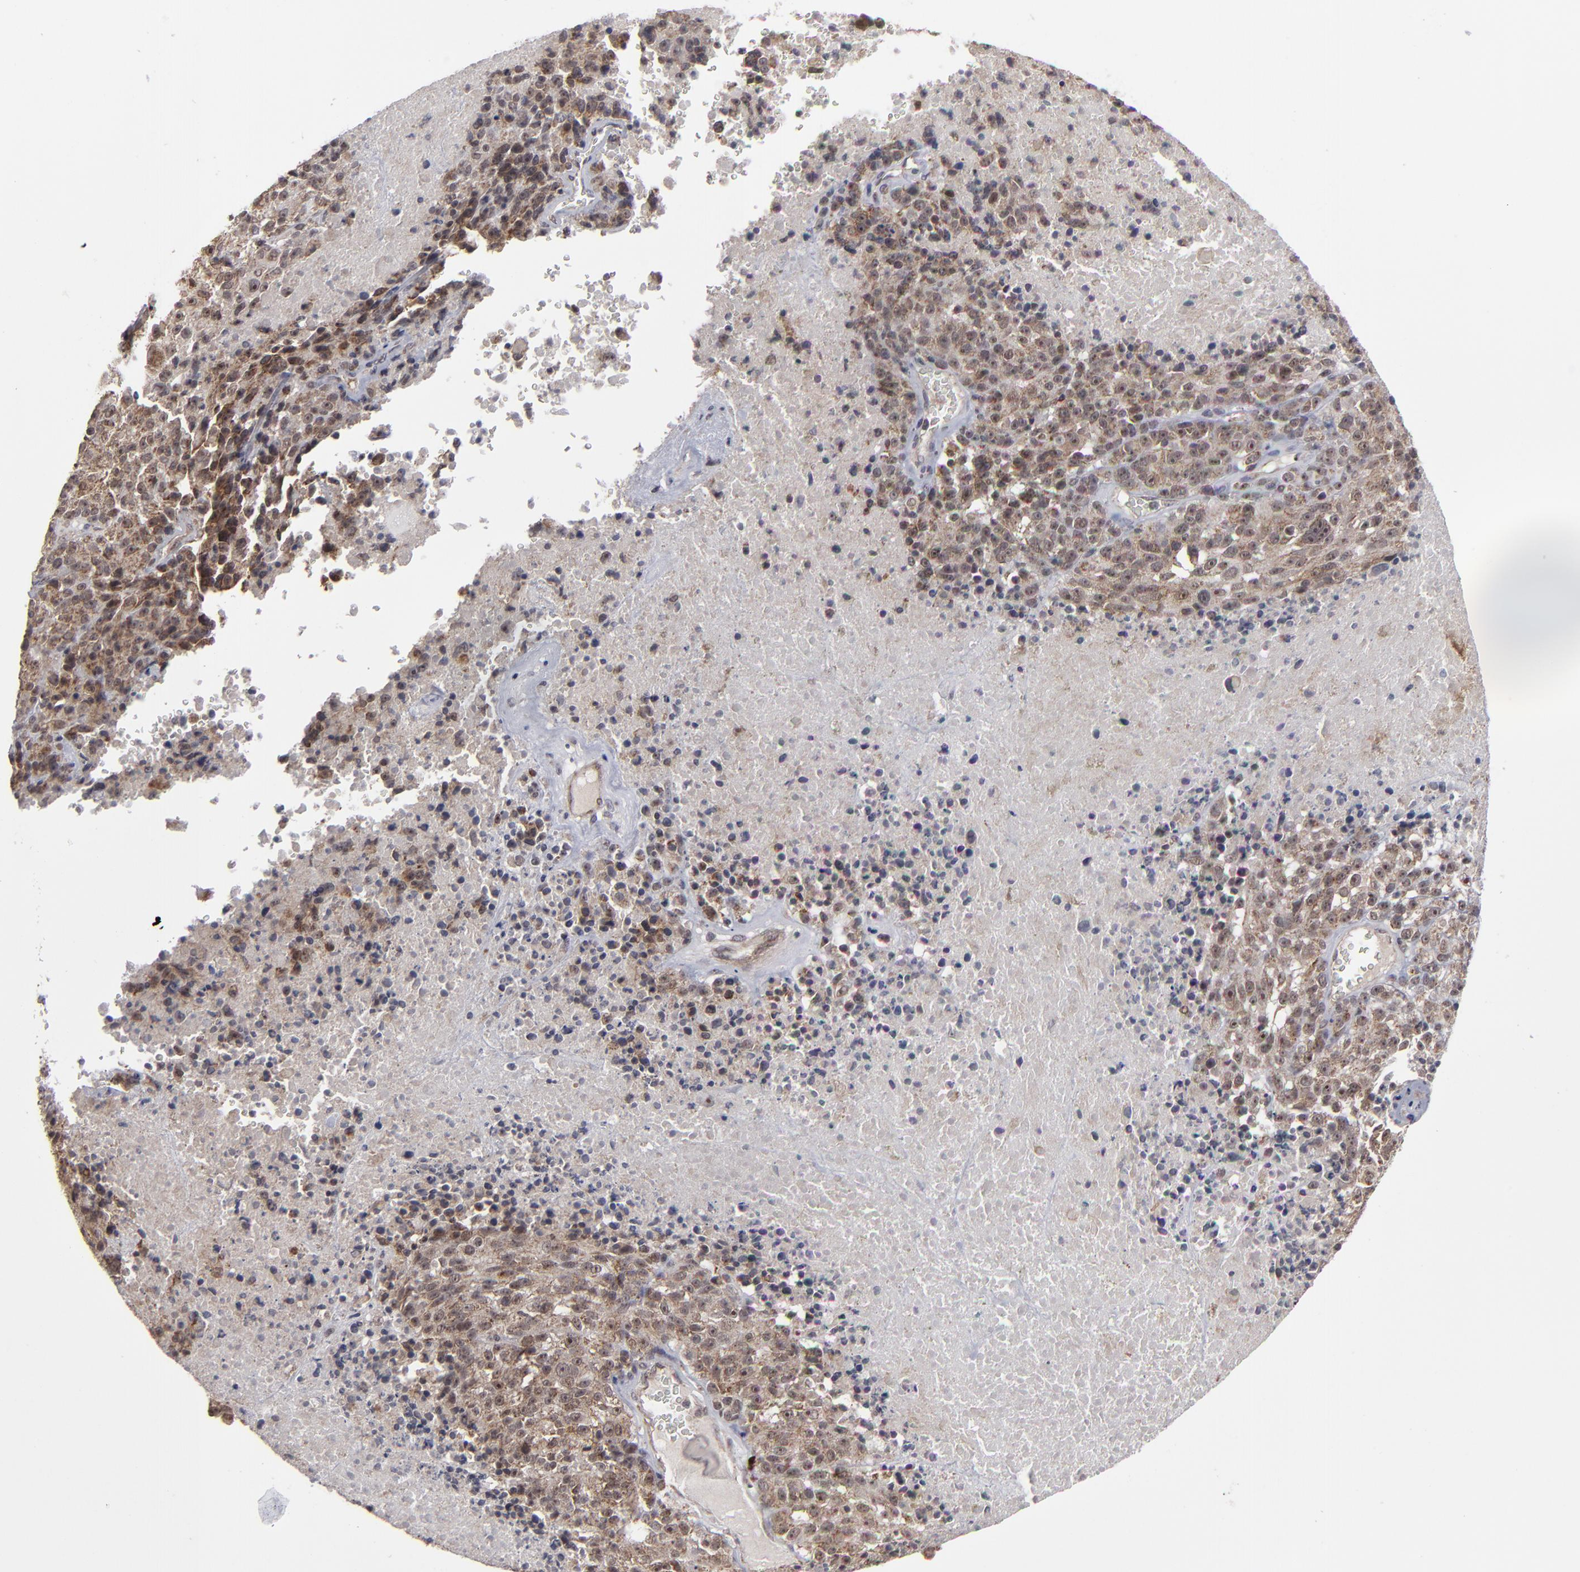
{"staining": {"intensity": "weak", "quantity": ">75%", "location": "cytoplasmic/membranous"}, "tissue": "melanoma", "cell_type": "Tumor cells", "image_type": "cancer", "snomed": [{"axis": "morphology", "description": "Malignant melanoma, Metastatic site"}, {"axis": "topography", "description": "Cerebral cortex"}], "caption": "Melanoma stained with DAB immunohistochemistry reveals low levels of weak cytoplasmic/membranous expression in approximately >75% of tumor cells.", "gene": "GLCCI1", "patient": {"sex": "female", "age": 52}}